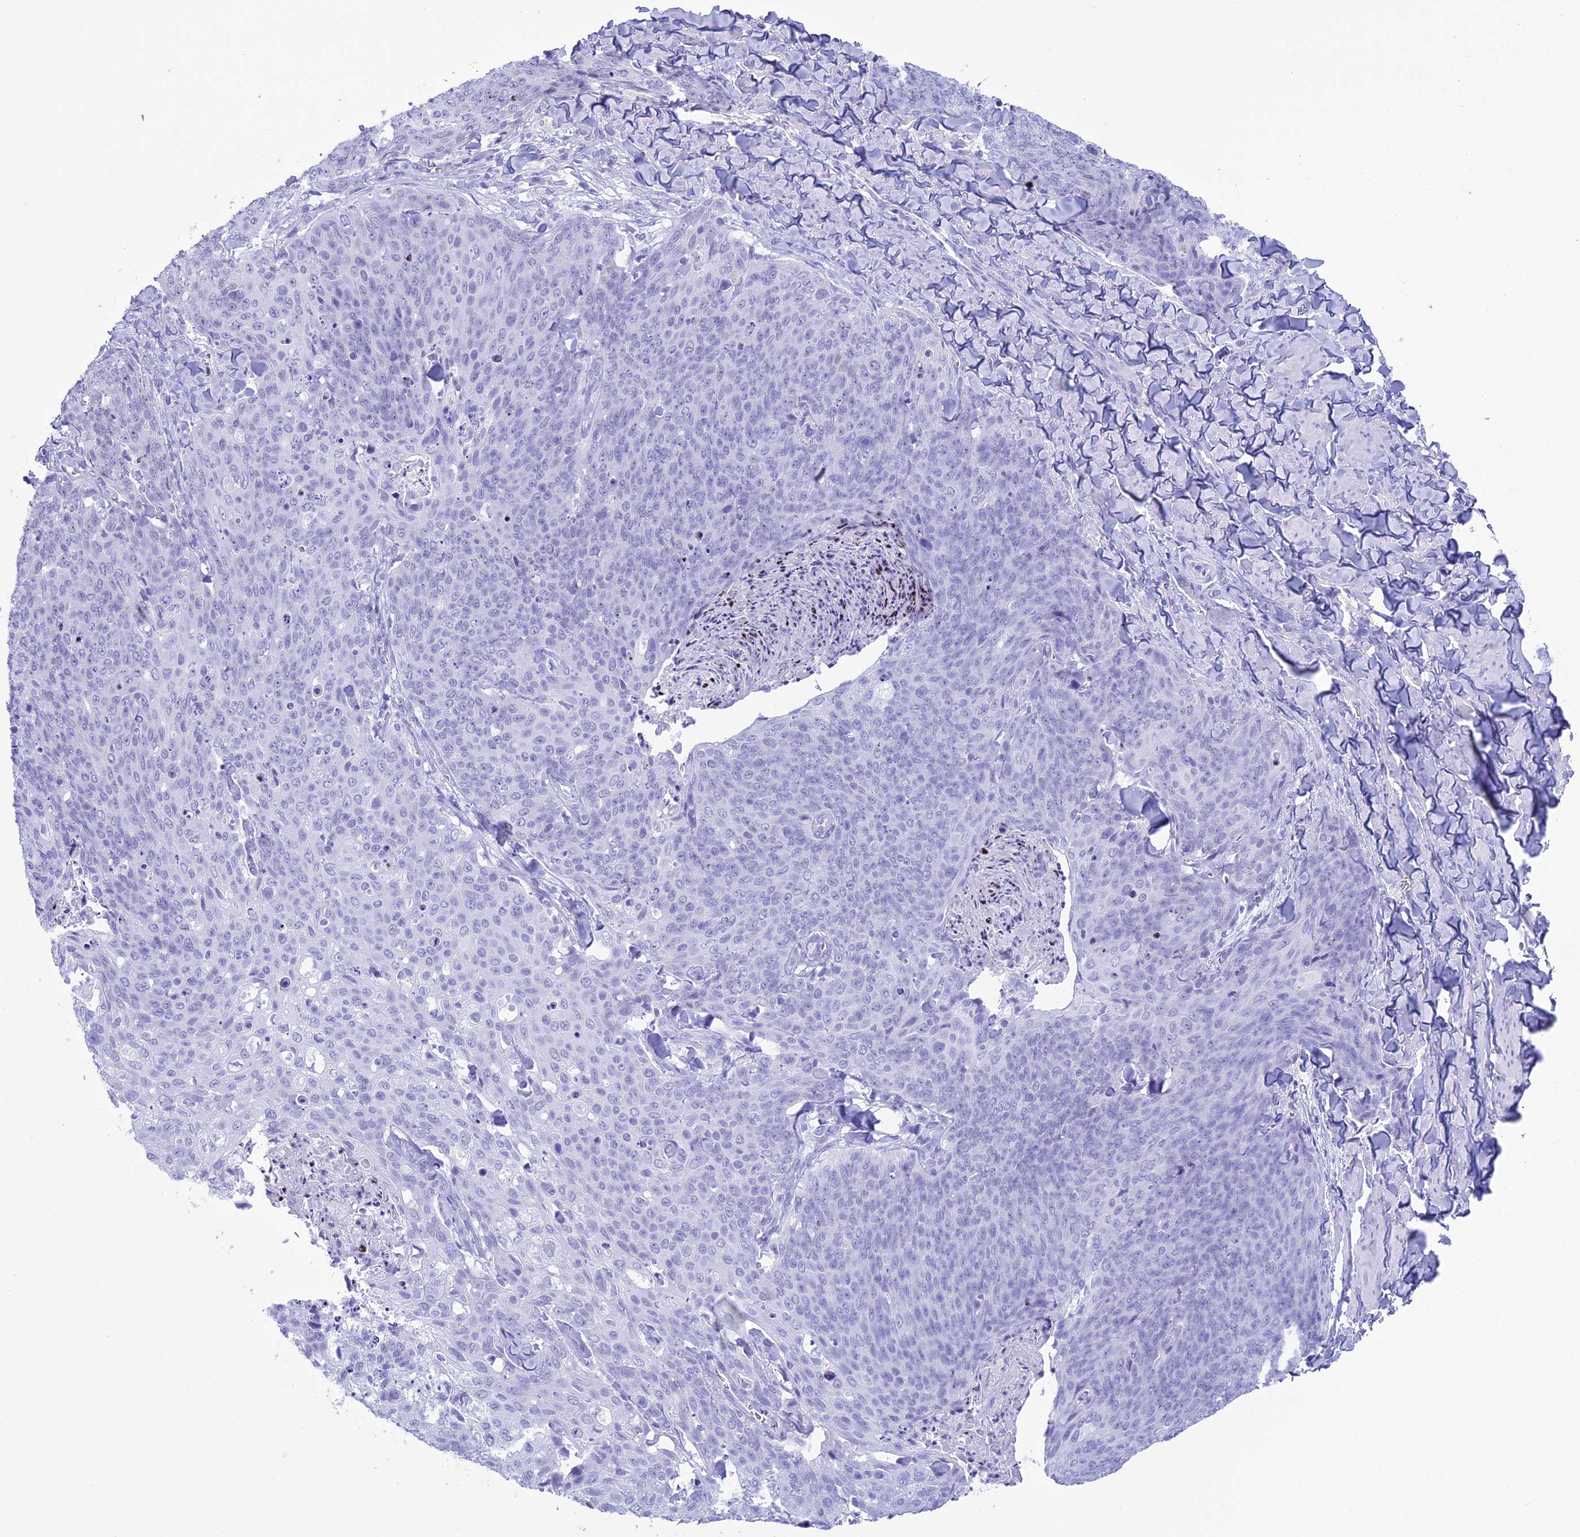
{"staining": {"intensity": "negative", "quantity": "none", "location": "none"}, "tissue": "skin cancer", "cell_type": "Tumor cells", "image_type": "cancer", "snomed": [{"axis": "morphology", "description": "Squamous cell carcinoma, NOS"}, {"axis": "topography", "description": "Skin"}, {"axis": "topography", "description": "Vulva"}], "caption": "Protein analysis of skin cancer (squamous cell carcinoma) demonstrates no significant staining in tumor cells.", "gene": "RNPS1", "patient": {"sex": "female", "age": 85}}